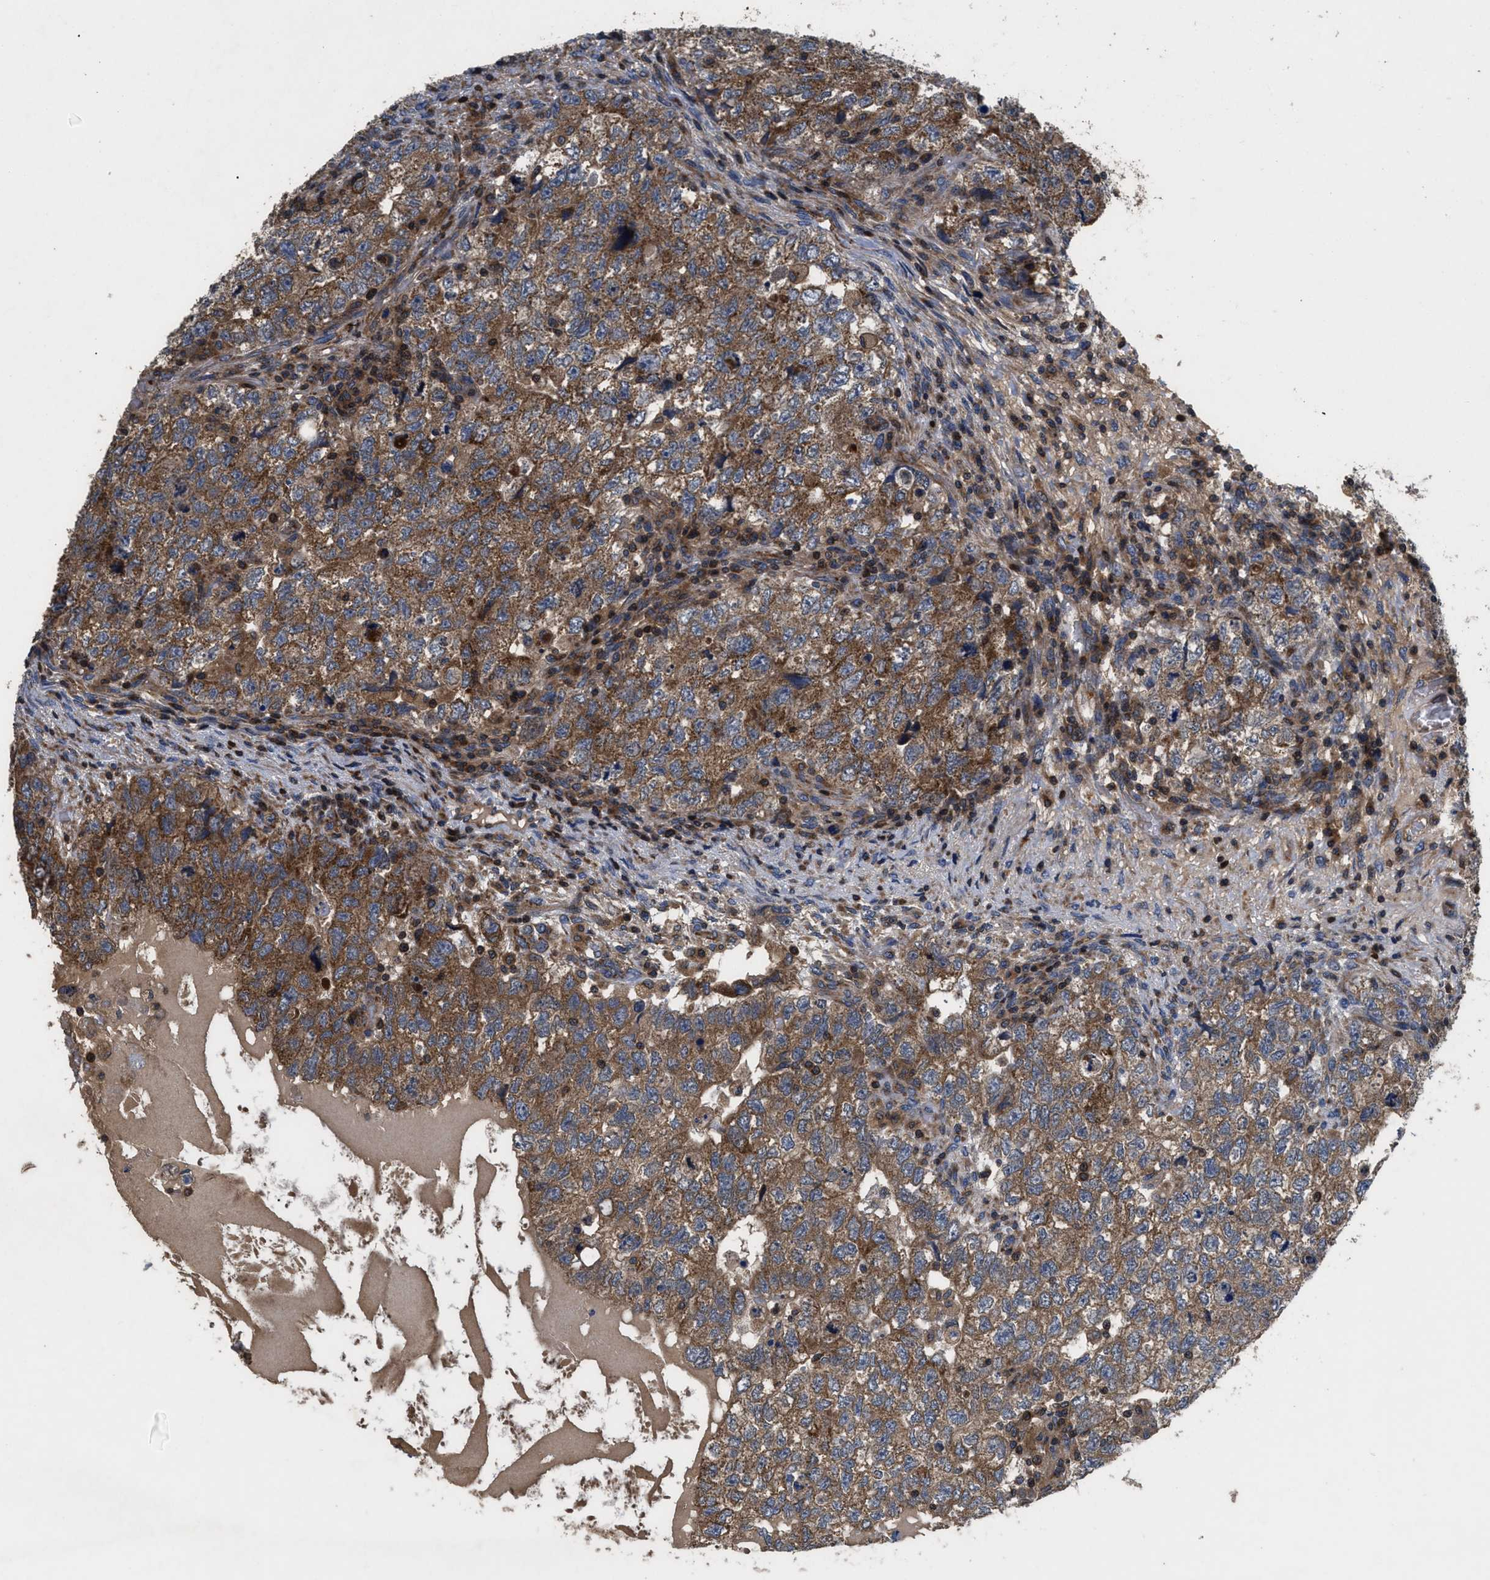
{"staining": {"intensity": "moderate", "quantity": ">75%", "location": "cytoplasmic/membranous"}, "tissue": "testis cancer", "cell_type": "Tumor cells", "image_type": "cancer", "snomed": [{"axis": "morphology", "description": "Carcinoma, Embryonal, NOS"}, {"axis": "topography", "description": "Testis"}], "caption": "DAB (3,3'-diaminobenzidine) immunohistochemical staining of human testis embryonal carcinoma shows moderate cytoplasmic/membranous protein positivity in about >75% of tumor cells.", "gene": "YBEY", "patient": {"sex": "male", "age": 36}}